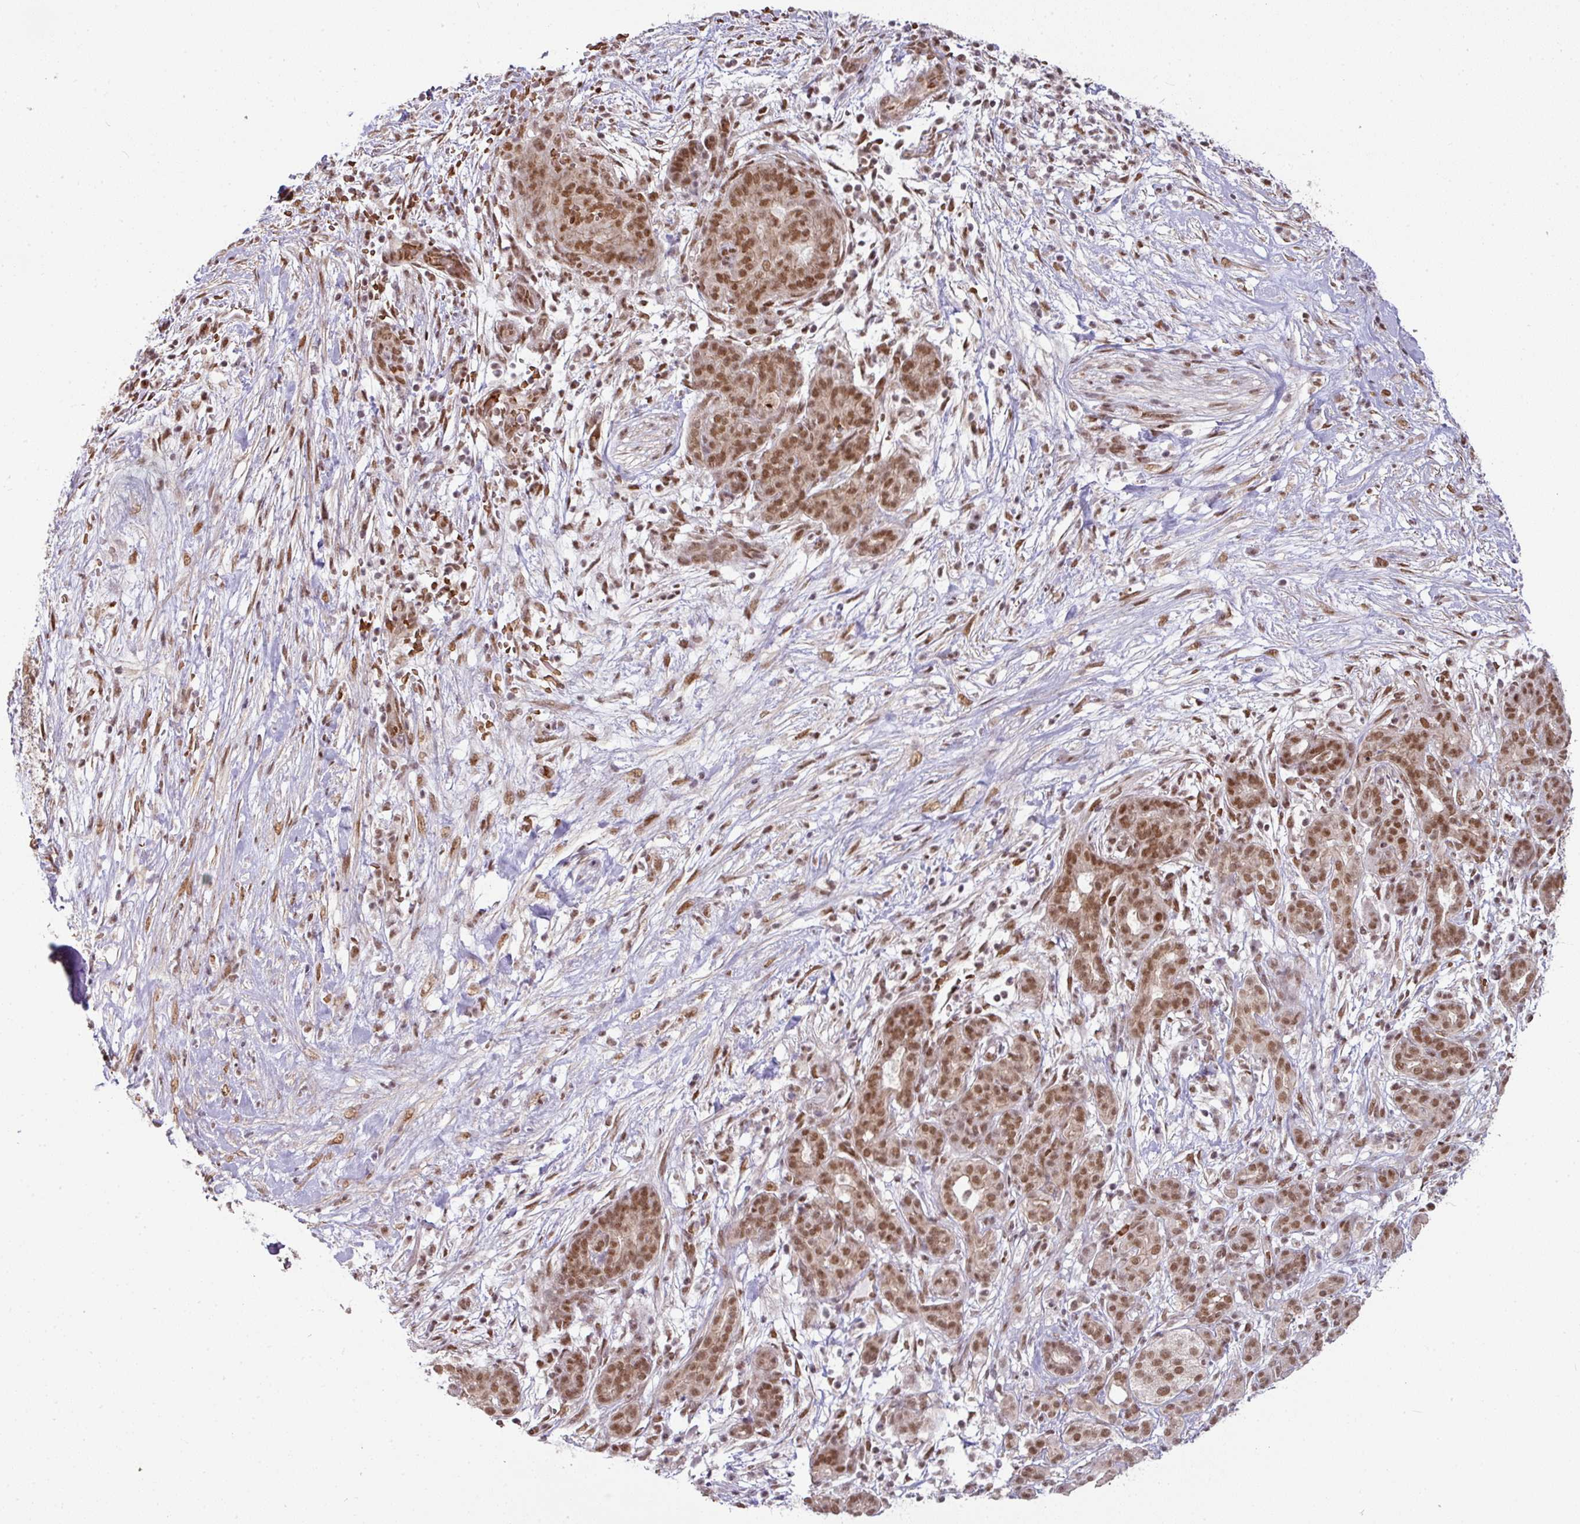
{"staining": {"intensity": "moderate", "quantity": ">75%", "location": "nuclear"}, "tissue": "pancreatic cancer", "cell_type": "Tumor cells", "image_type": "cancer", "snomed": [{"axis": "morphology", "description": "Adenocarcinoma, NOS"}, {"axis": "topography", "description": "Pancreas"}], "caption": "Immunohistochemical staining of pancreatic cancer (adenocarcinoma) reveals moderate nuclear protein expression in approximately >75% of tumor cells. (brown staining indicates protein expression, while blue staining denotes nuclei).", "gene": "NCOA5", "patient": {"sex": "male", "age": 44}}